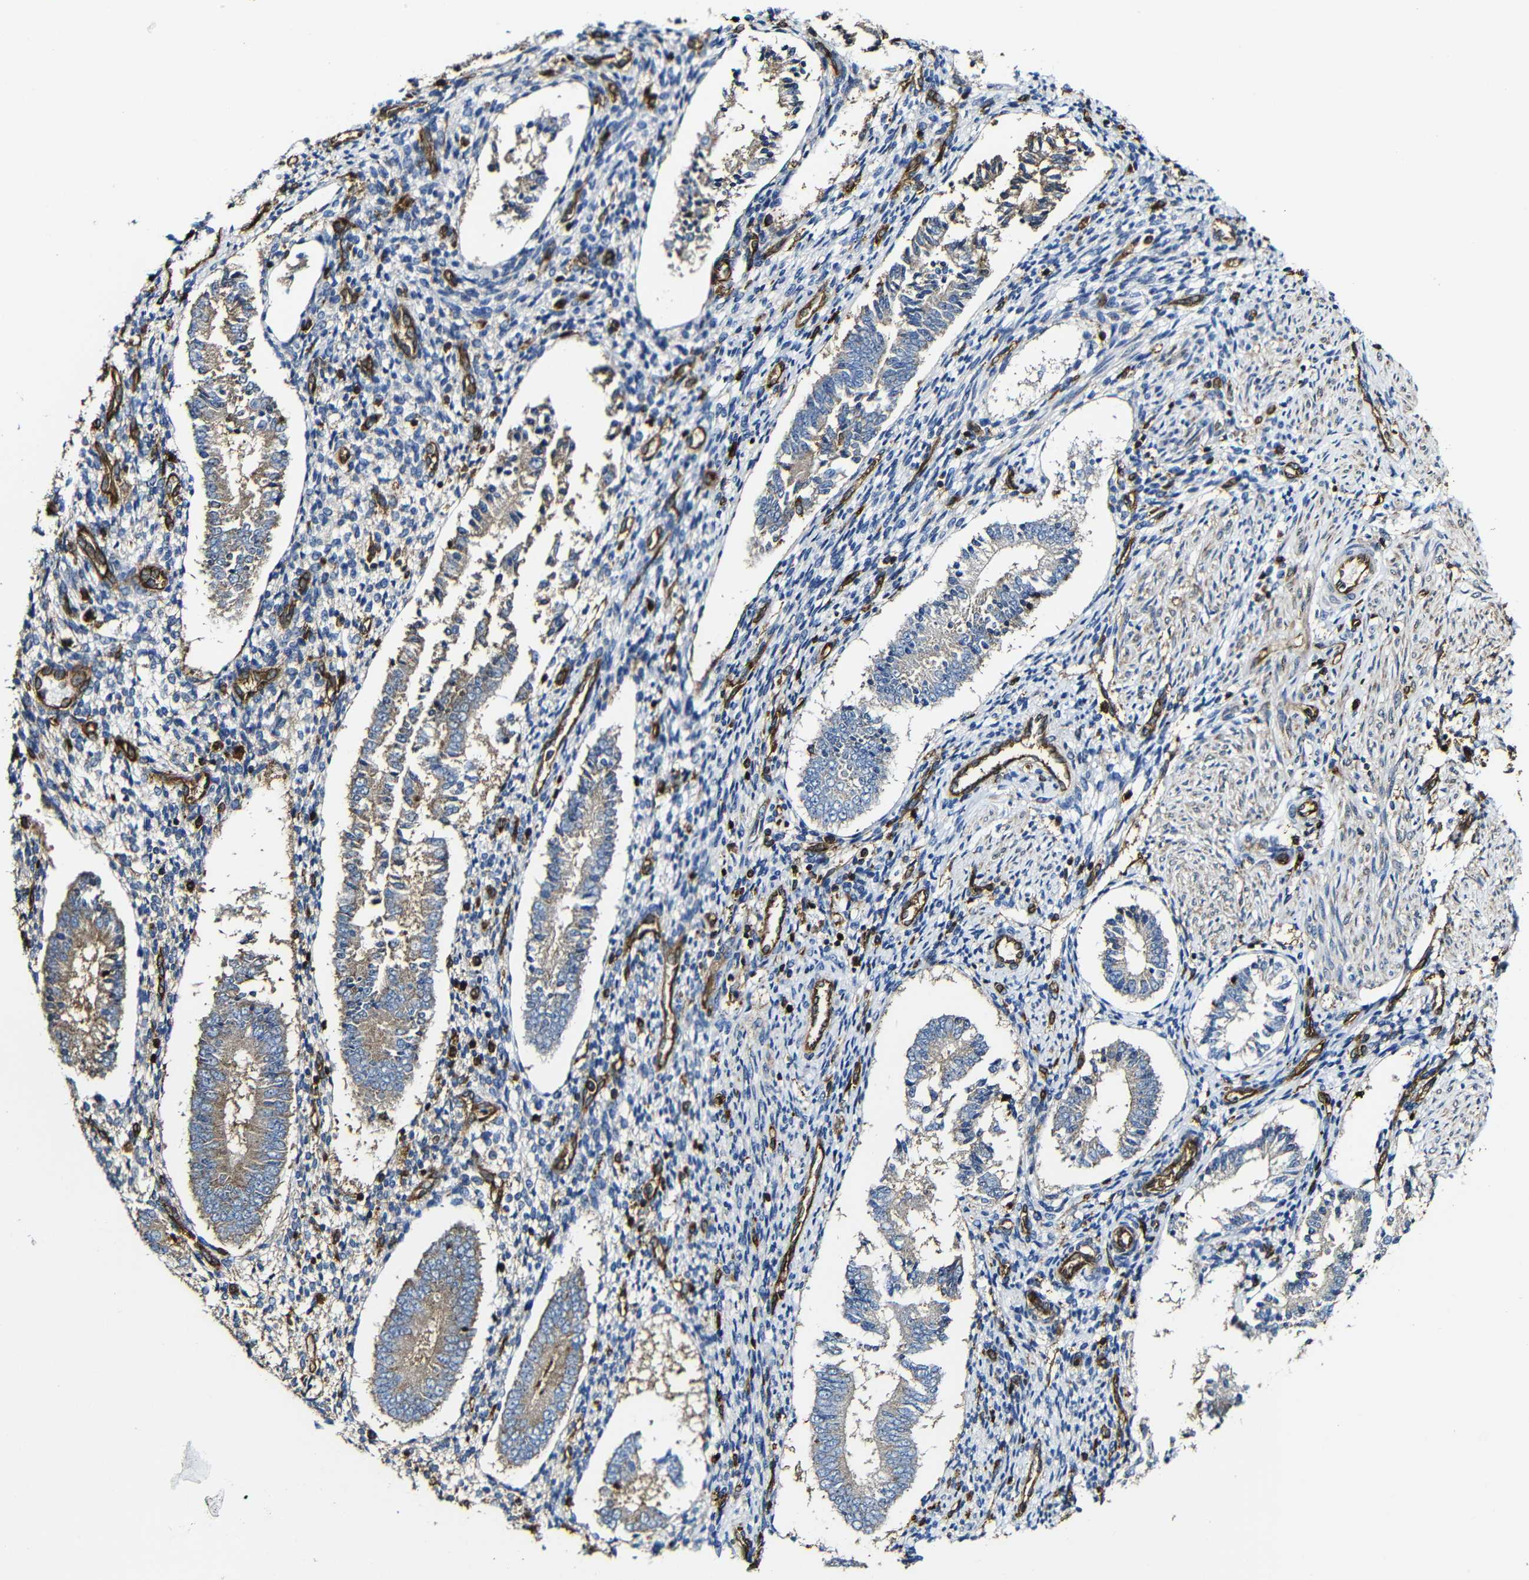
{"staining": {"intensity": "negative", "quantity": "none", "location": "none"}, "tissue": "endometrium", "cell_type": "Cells in endometrial stroma", "image_type": "normal", "snomed": [{"axis": "morphology", "description": "Normal tissue, NOS"}, {"axis": "topography", "description": "Endometrium"}], "caption": "An image of endometrium stained for a protein demonstrates no brown staining in cells in endometrial stroma. (DAB immunohistochemistry, high magnification).", "gene": "MSN", "patient": {"sex": "female", "age": 42}}